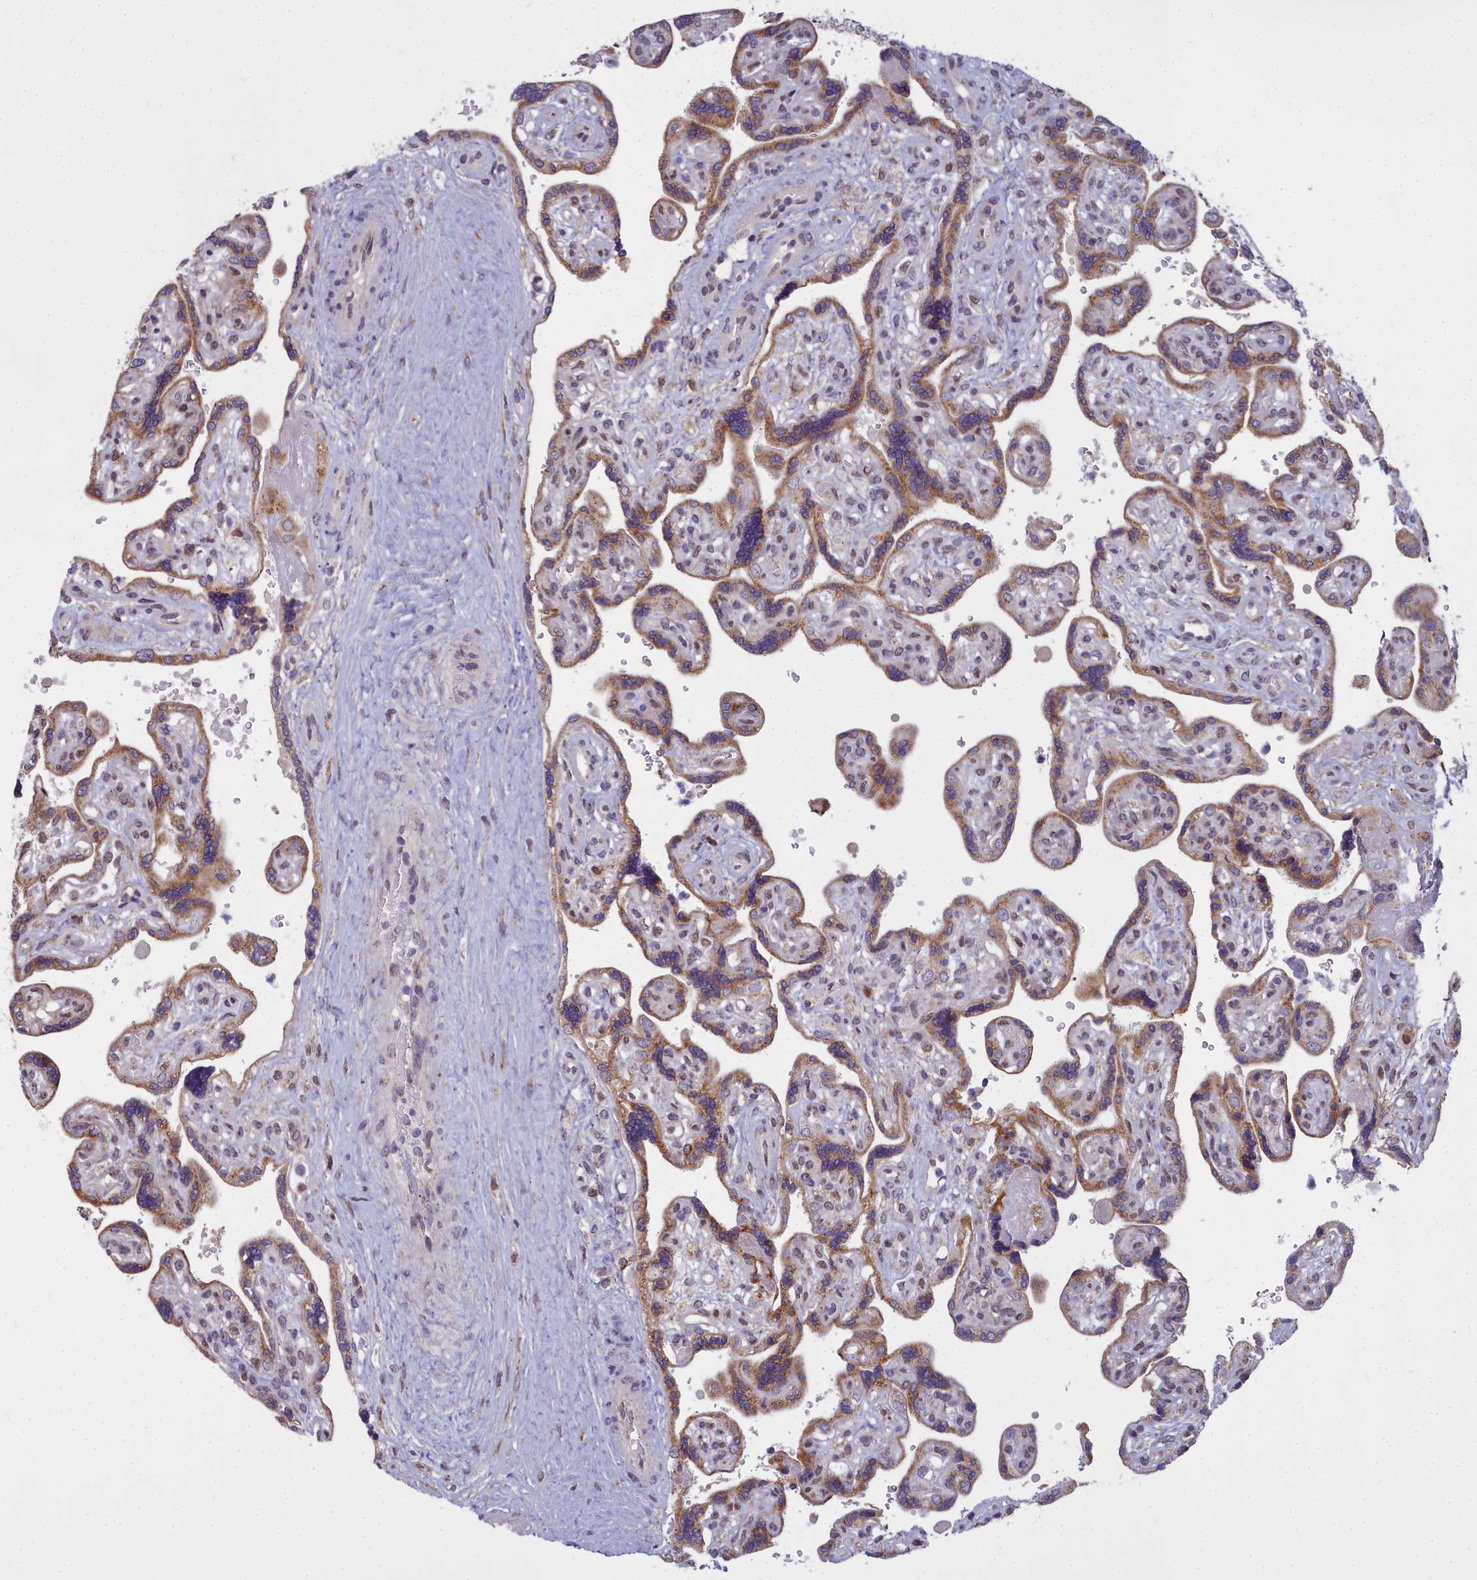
{"staining": {"intensity": "moderate", "quantity": ">75%", "location": "cytoplasmic/membranous"}, "tissue": "placenta", "cell_type": "Trophoblastic cells", "image_type": "normal", "snomed": [{"axis": "morphology", "description": "Normal tissue, NOS"}, {"axis": "topography", "description": "Placenta"}], "caption": "Placenta stained with immunohistochemistry demonstrates moderate cytoplasmic/membranous positivity in approximately >75% of trophoblastic cells. (IHC, brightfield microscopy, high magnification).", "gene": "WDPCP", "patient": {"sex": "female", "age": 39}}